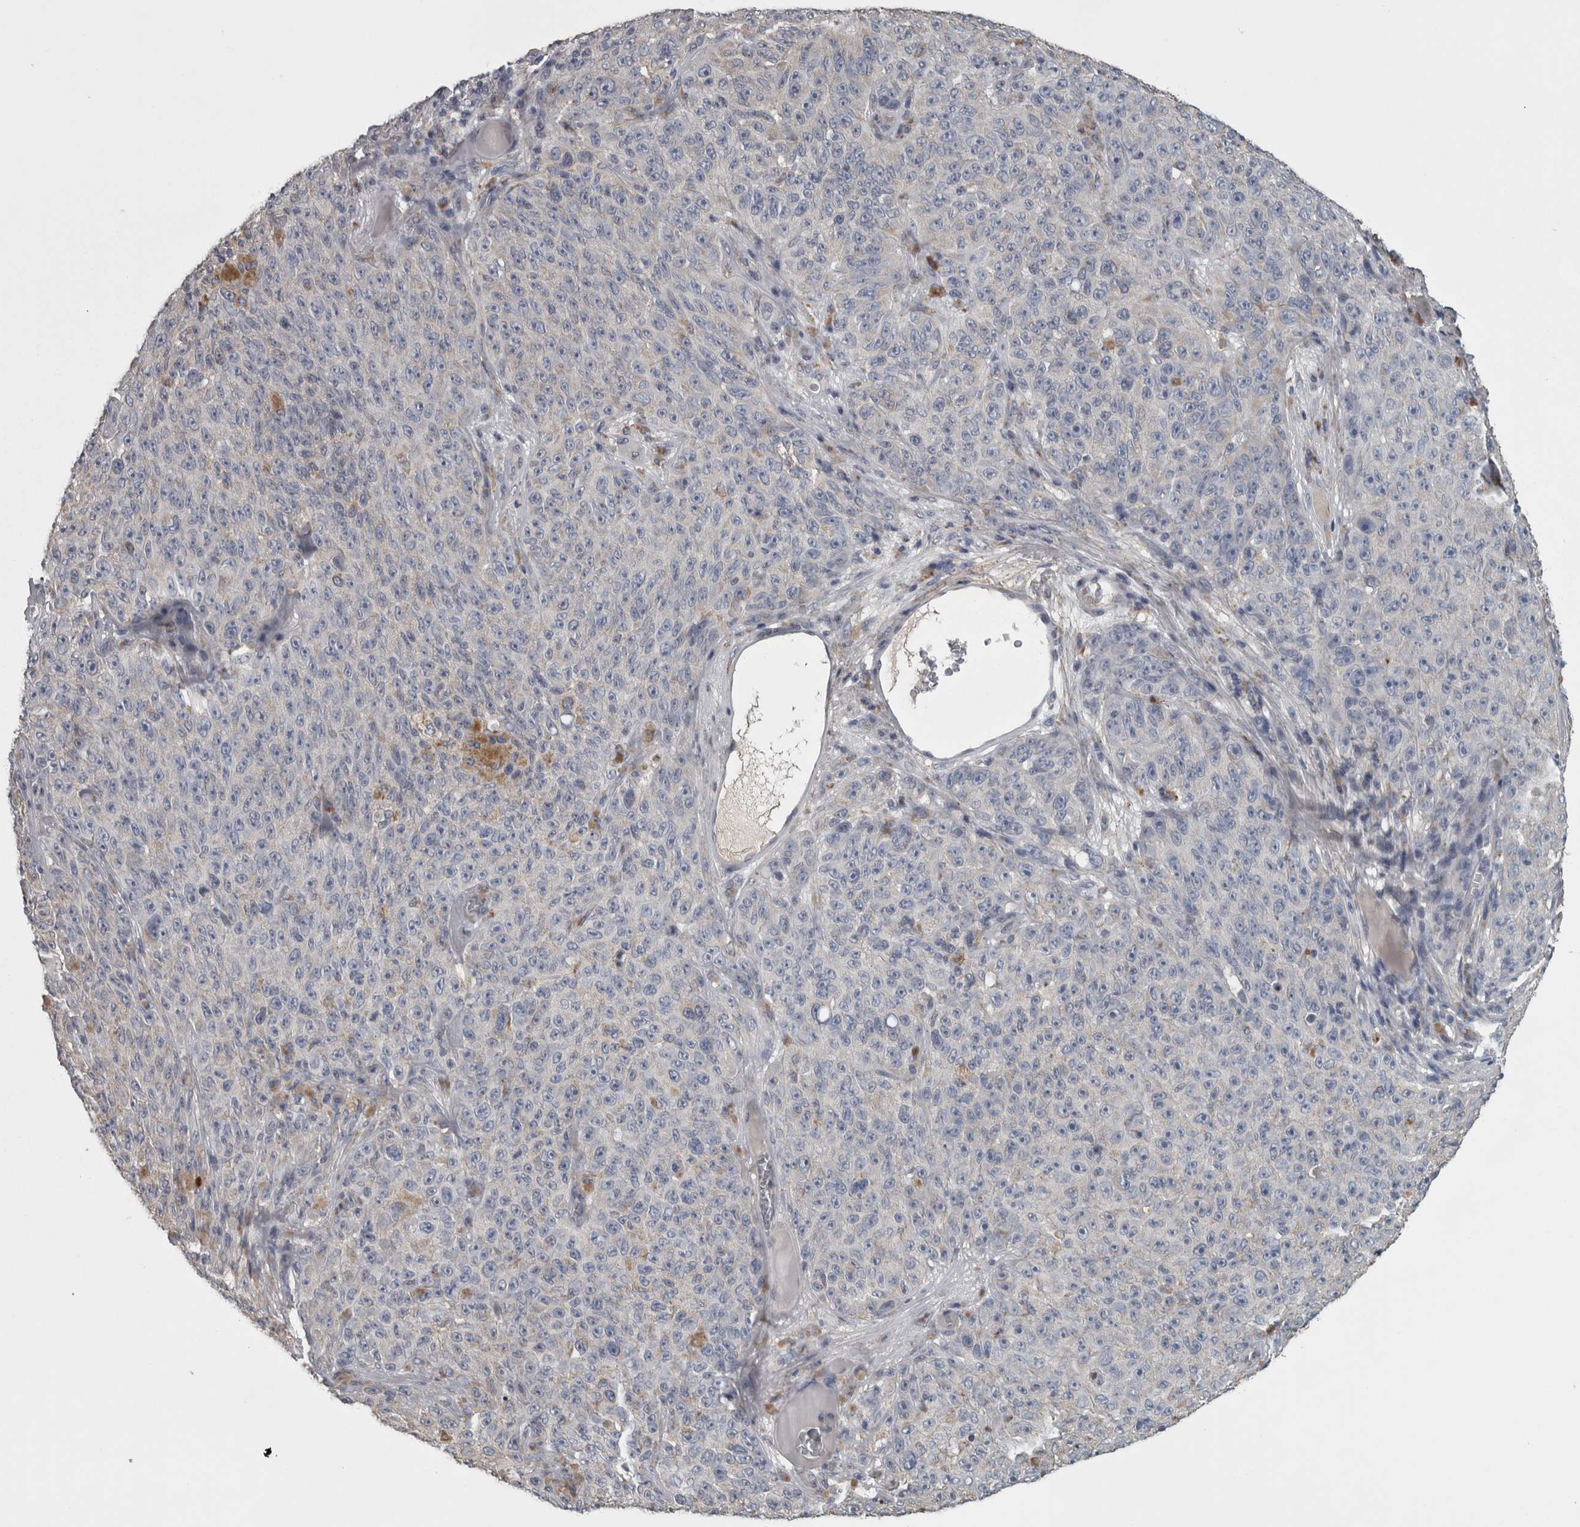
{"staining": {"intensity": "negative", "quantity": "none", "location": "none"}, "tissue": "melanoma", "cell_type": "Tumor cells", "image_type": "cancer", "snomed": [{"axis": "morphology", "description": "Malignant melanoma, NOS"}, {"axis": "topography", "description": "Skin"}], "caption": "Melanoma stained for a protein using IHC shows no expression tumor cells.", "gene": "FRK", "patient": {"sex": "female", "age": 82}}